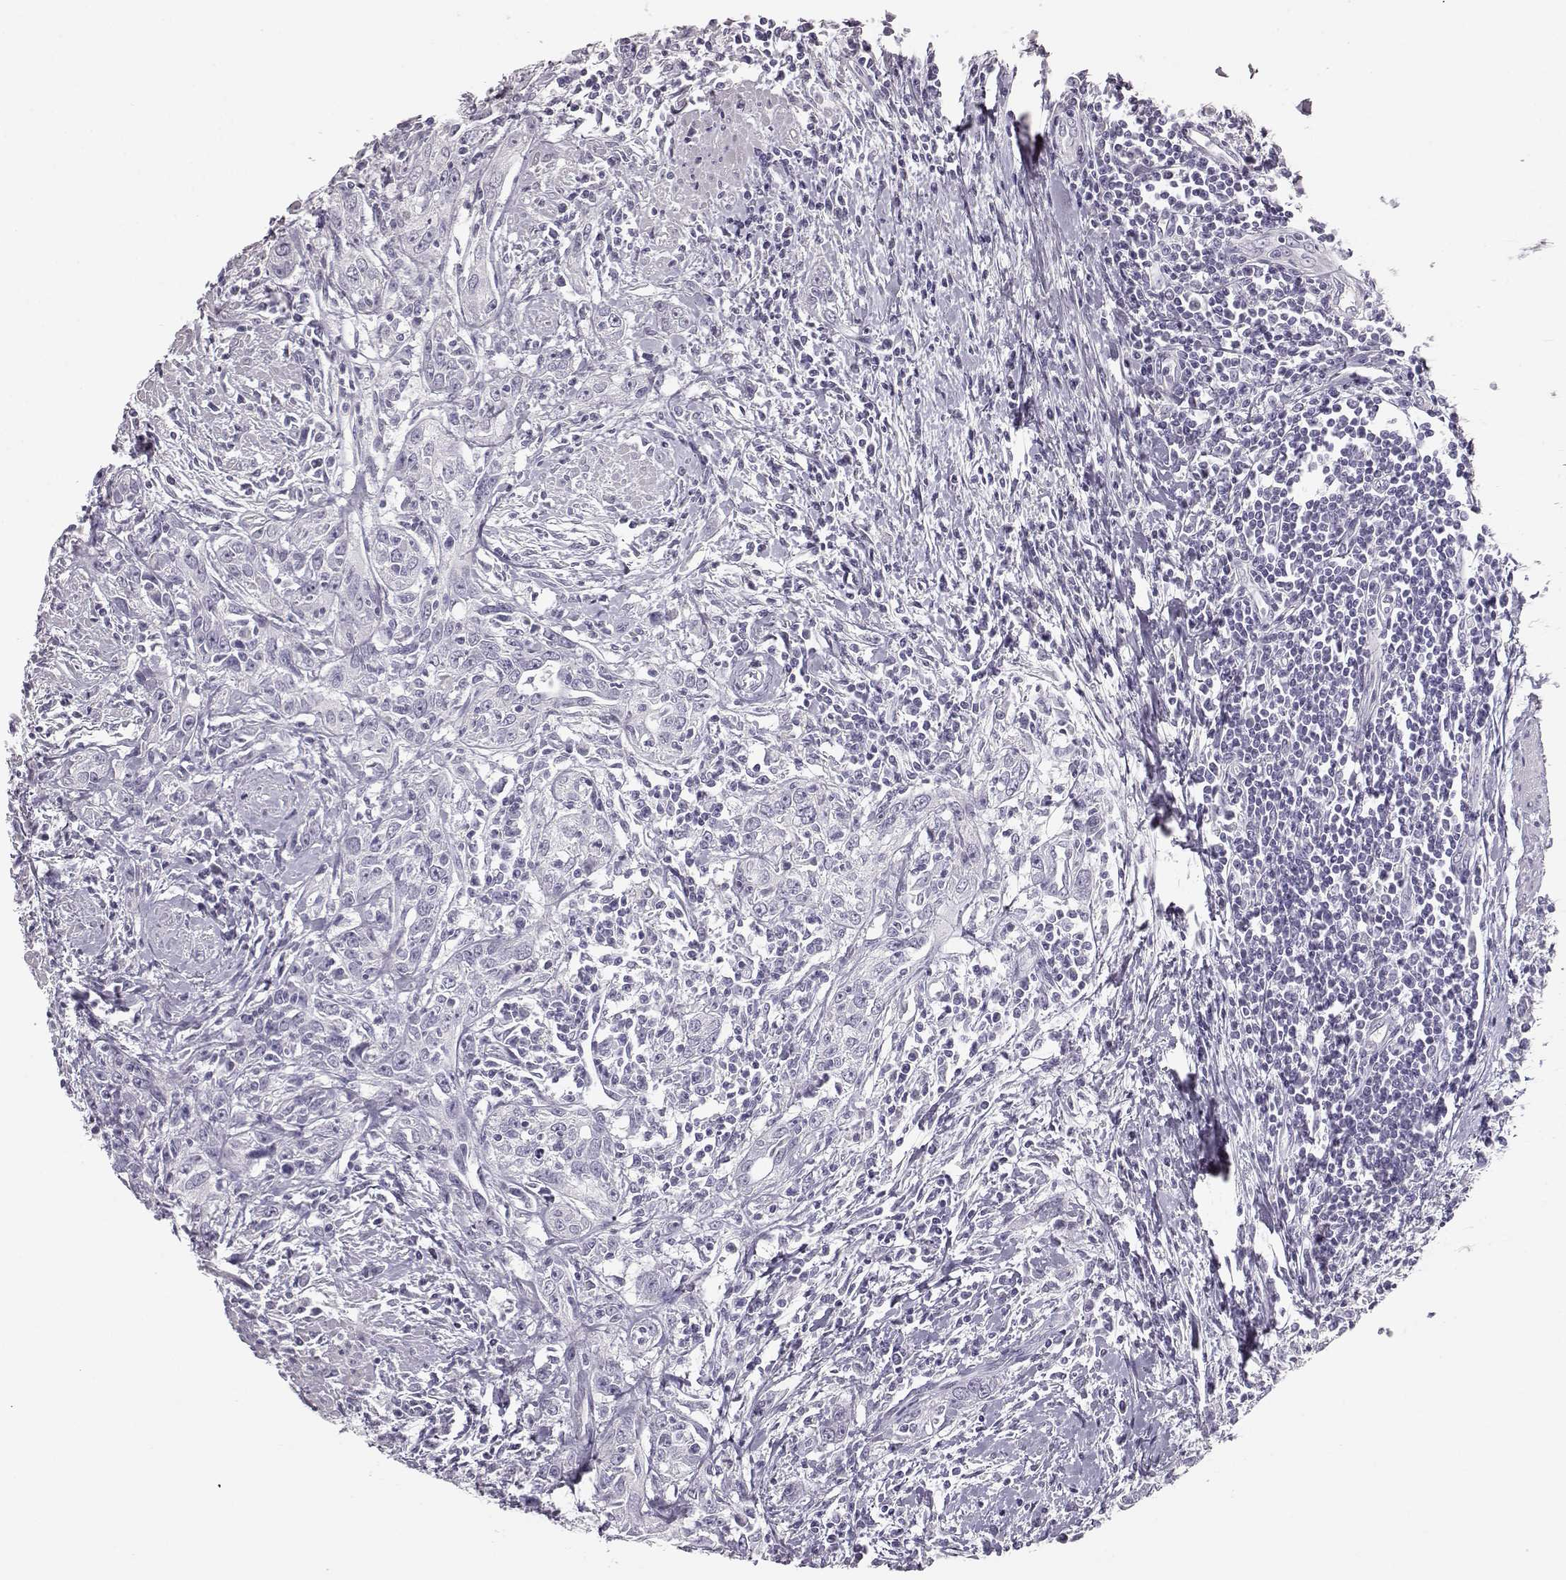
{"staining": {"intensity": "negative", "quantity": "none", "location": "none"}, "tissue": "urothelial cancer", "cell_type": "Tumor cells", "image_type": "cancer", "snomed": [{"axis": "morphology", "description": "Urothelial carcinoma, High grade"}, {"axis": "topography", "description": "Urinary bladder"}], "caption": "DAB immunohistochemical staining of urothelial carcinoma (high-grade) demonstrates no significant expression in tumor cells.", "gene": "BFSP2", "patient": {"sex": "male", "age": 83}}